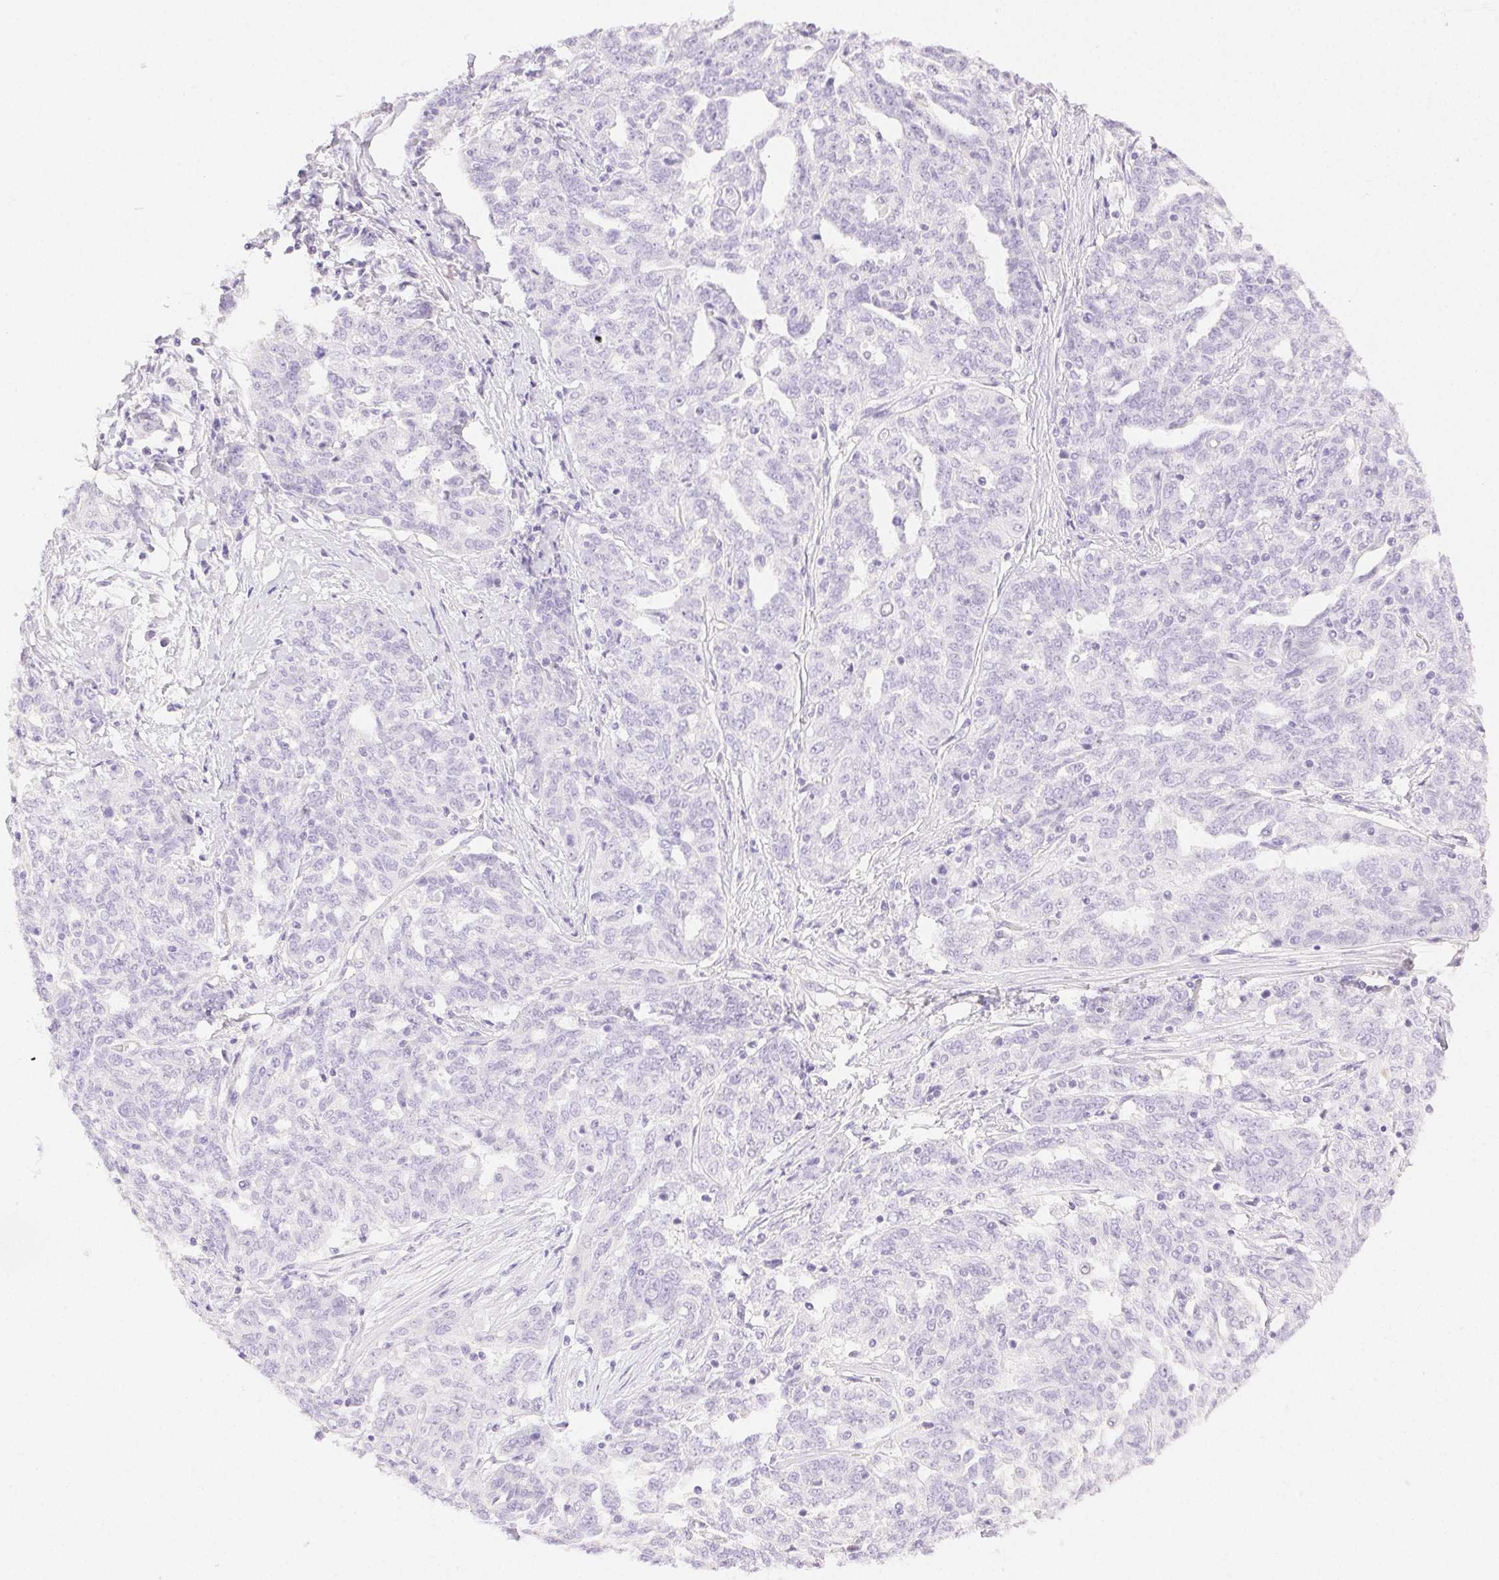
{"staining": {"intensity": "negative", "quantity": "none", "location": "none"}, "tissue": "ovarian cancer", "cell_type": "Tumor cells", "image_type": "cancer", "snomed": [{"axis": "morphology", "description": "Cystadenocarcinoma, serous, NOS"}, {"axis": "topography", "description": "Ovary"}], "caption": "Ovarian cancer (serous cystadenocarcinoma) was stained to show a protein in brown. There is no significant expression in tumor cells. (DAB (3,3'-diaminobenzidine) IHC with hematoxylin counter stain).", "gene": "SPACA4", "patient": {"sex": "female", "age": 67}}